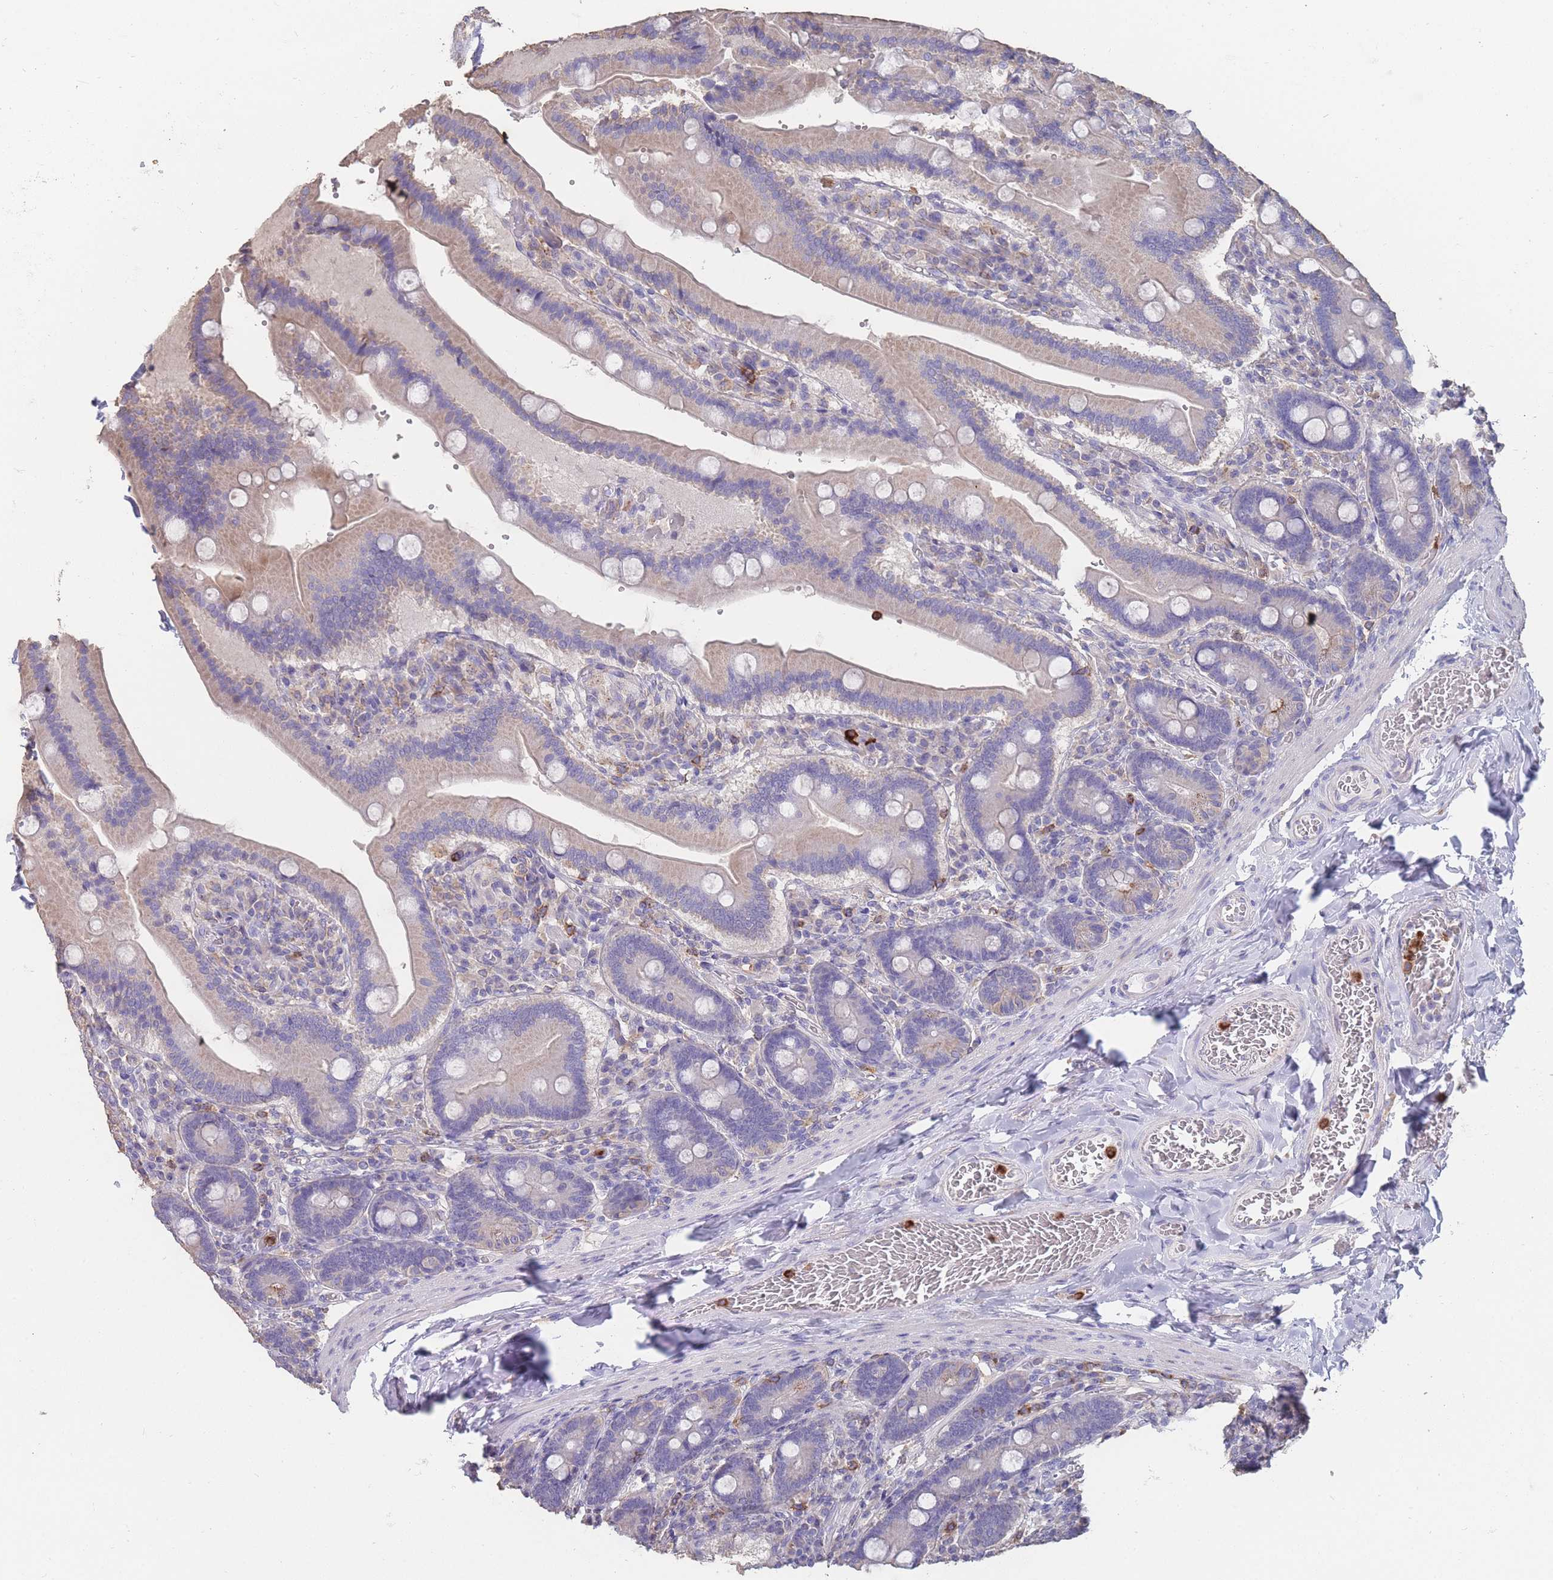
{"staining": {"intensity": "negative", "quantity": "none", "location": "none"}, "tissue": "duodenum", "cell_type": "Glandular cells", "image_type": "normal", "snomed": [{"axis": "morphology", "description": "Normal tissue, NOS"}, {"axis": "topography", "description": "Duodenum"}], "caption": "A micrograph of duodenum stained for a protein demonstrates no brown staining in glandular cells.", "gene": "CLEC12A", "patient": {"sex": "female", "age": 62}}